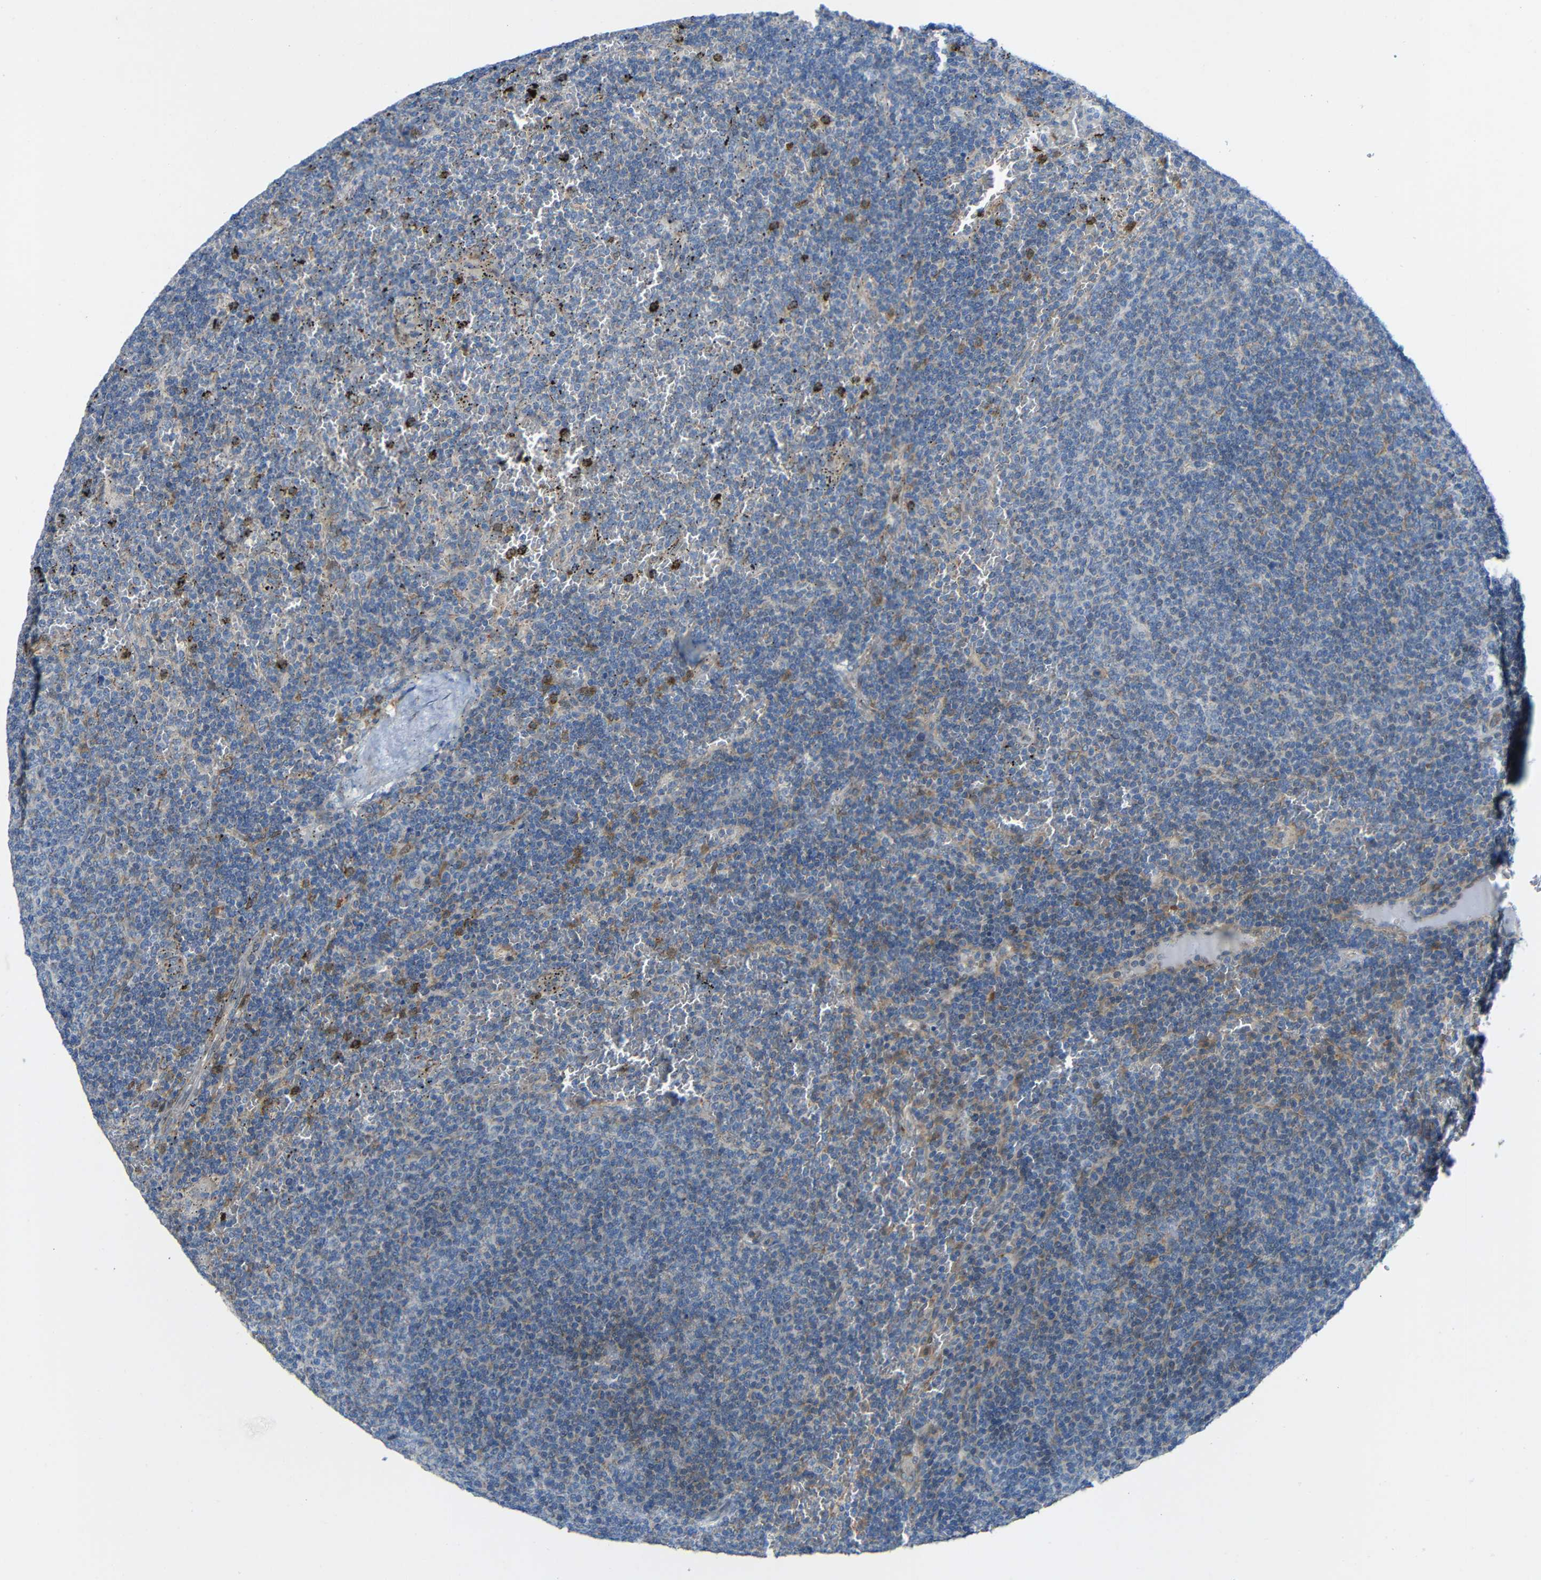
{"staining": {"intensity": "negative", "quantity": "none", "location": "none"}, "tissue": "lymphoma", "cell_type": "Tumor cells", "image_type": "cancer", "snomed": [{"axis": "morphology", "description": "Malignant lymphoma, non-Hodgkin's type, Low grade"}, {"axis": "topography", "description": "Spleen"}], "caption": "Malignant lymphoma, non-Hodgkin's type (low-grade) stained for a protein using immunohistochemistry (IHC) exhibits no expression tumor cells.", "gene": "TMEM25", "patient": {"sex": "female", "age": 50}}